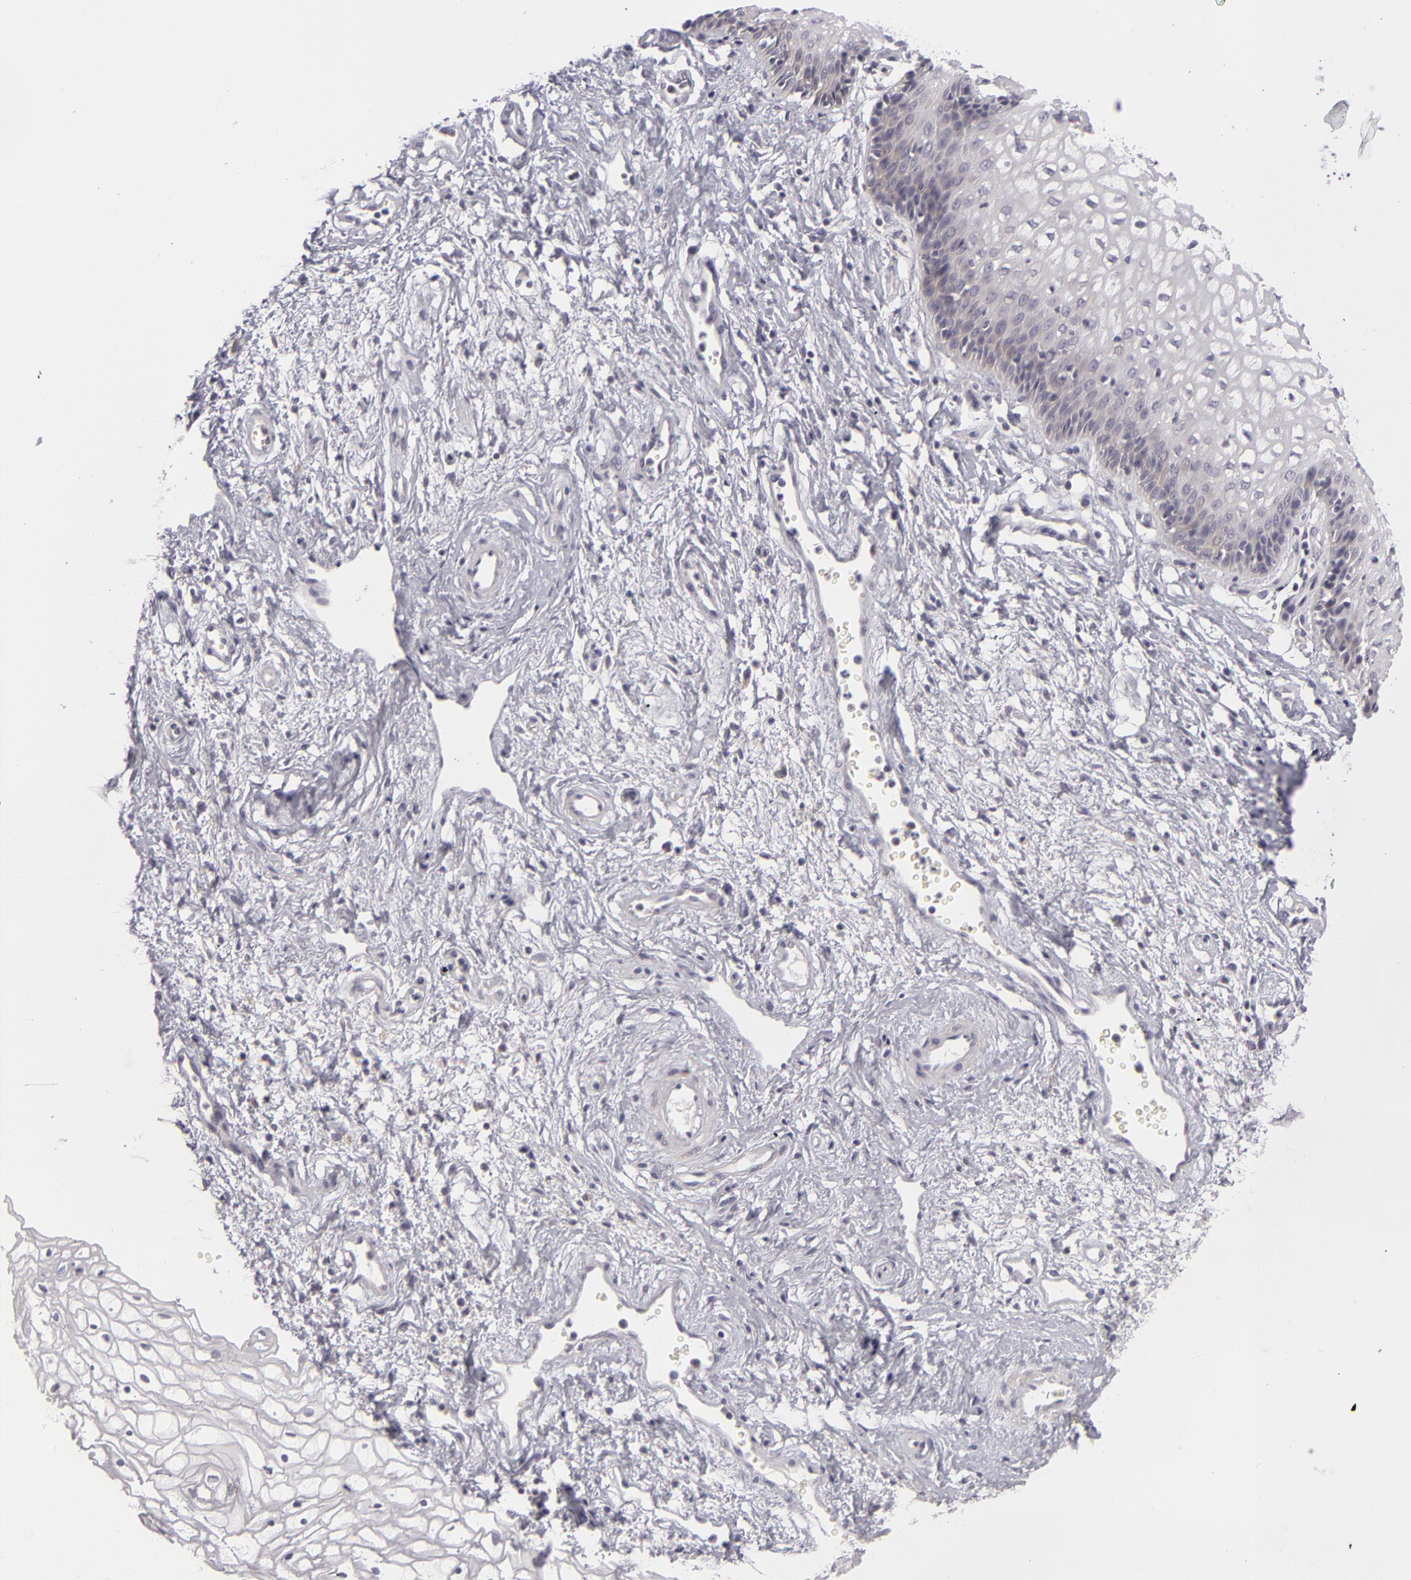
{"staining": {"intensity": "weak", "quantity": "<25%", "location": "cytoplasmic/membranous"}, "tissue": "vagina", "cell_type": "Squamous epithelial cells", "image_type": "normal", "snomed": [{"axis": "morphology", "description": "Normal tissue, NOS"}, {"axis": "topography", "description": "Vagina"}], "caption": "The histopathology image reveals no significant staining in squamous epithelial cells of vagina.", "gene": "ATP2B3", "patient": {"sex": "female", "age": 34}}